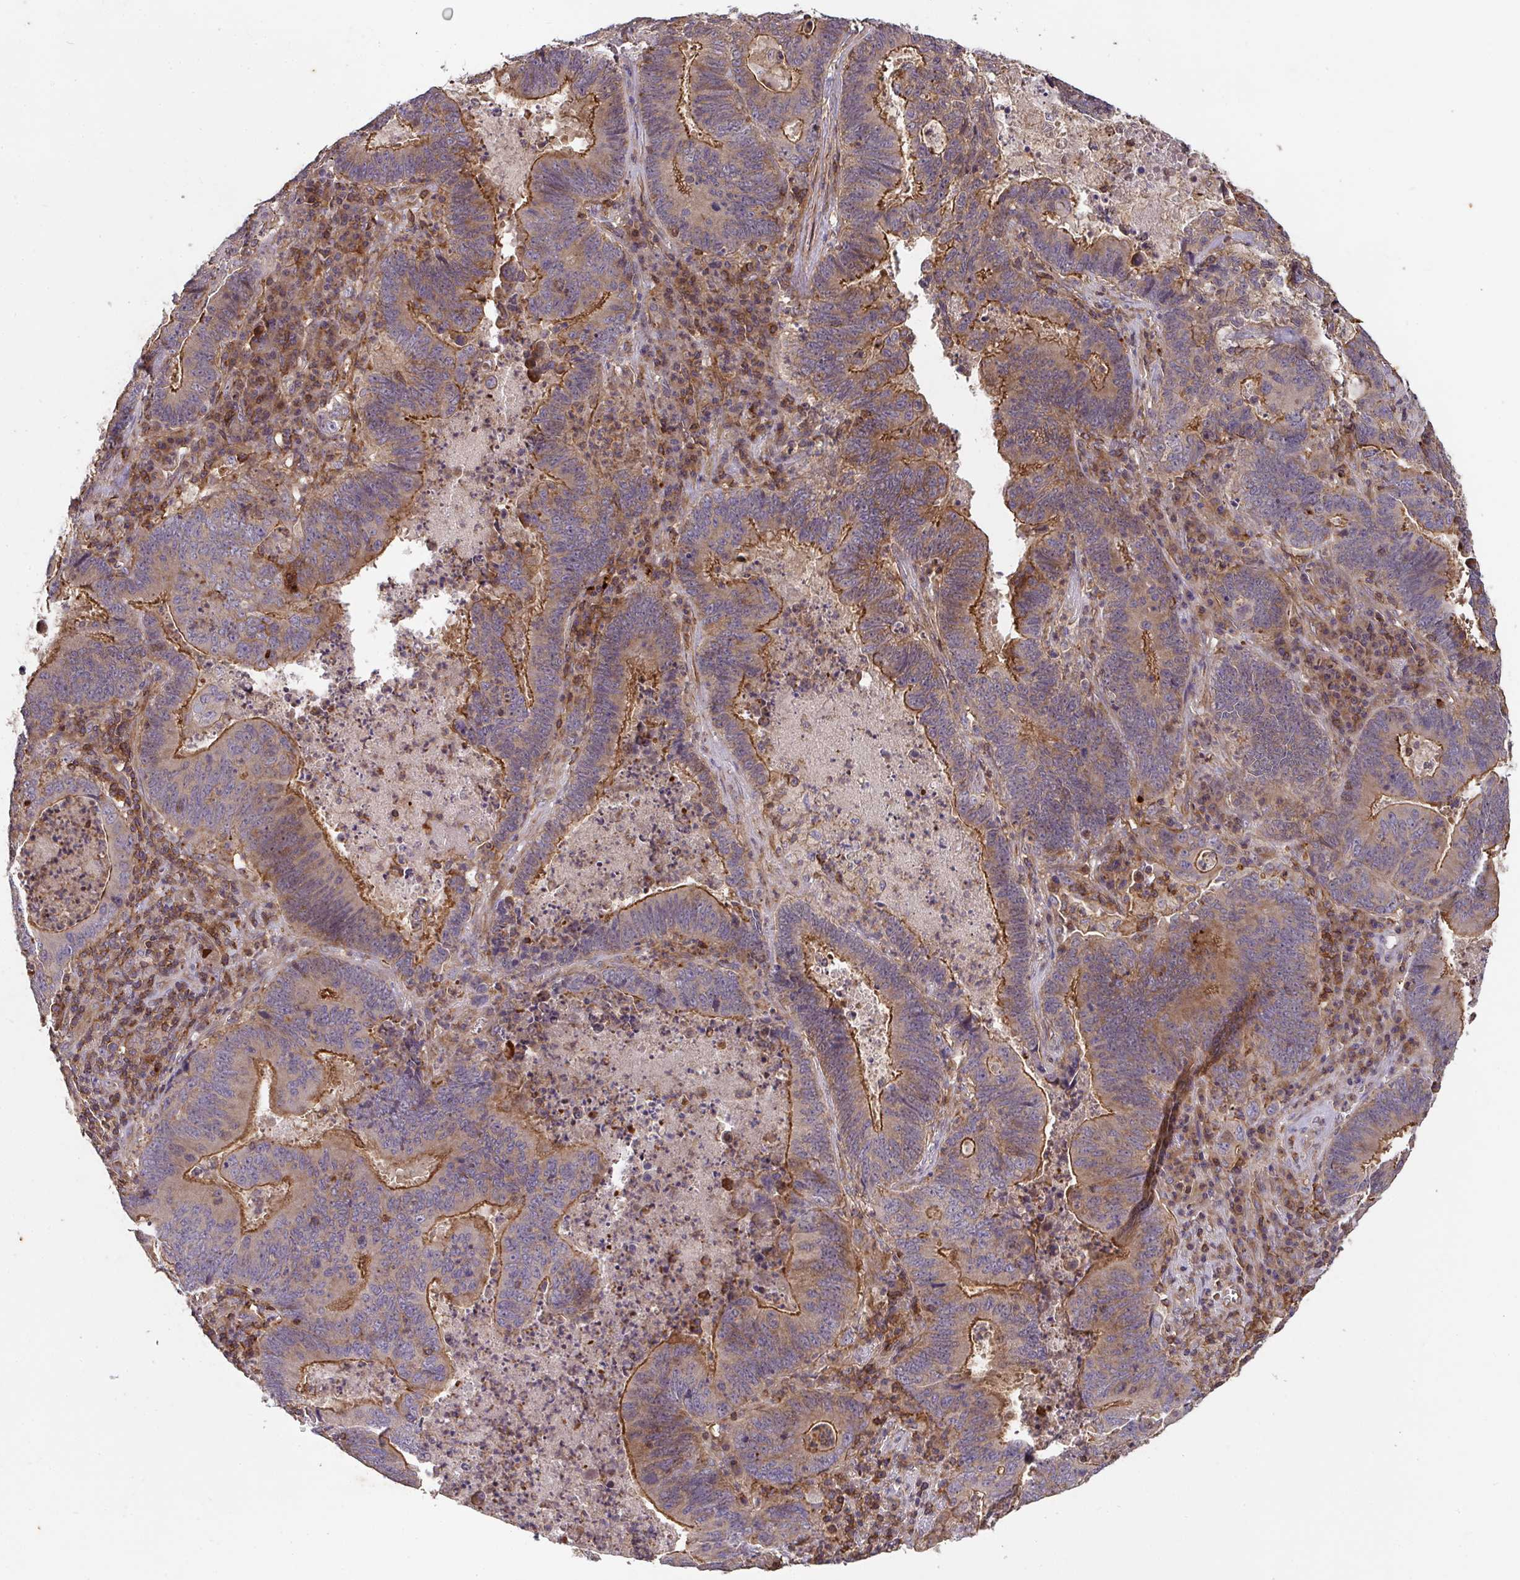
{"staining": {"intensity": "moderate", "quantity": ">75%", "location": "cytoplasmic/membranous"}, "tissue": "lung cancer", "cell_type": "Tumor cells", "image_type": "cancer", "snomed": [{"axis": "morphology", "description": "Aneuploidy"}, {"axis": "morphology", "description": "Adenocarcinoma, NOS"}, {"axis": "morphology", "description": "Adenocarcinoma primary or metastatic"}, {"axis": "topography", "description": "Lung"}], "caption": "DAB immunohistochemical staining of human lung adenocarcinoma primary or metastatic demonstrates moderate cytoplasmic/membranous protein expression in about >75% of tumor cells.", "gene": "TNMD", "patient": {"sex": "female", "age": 75}}